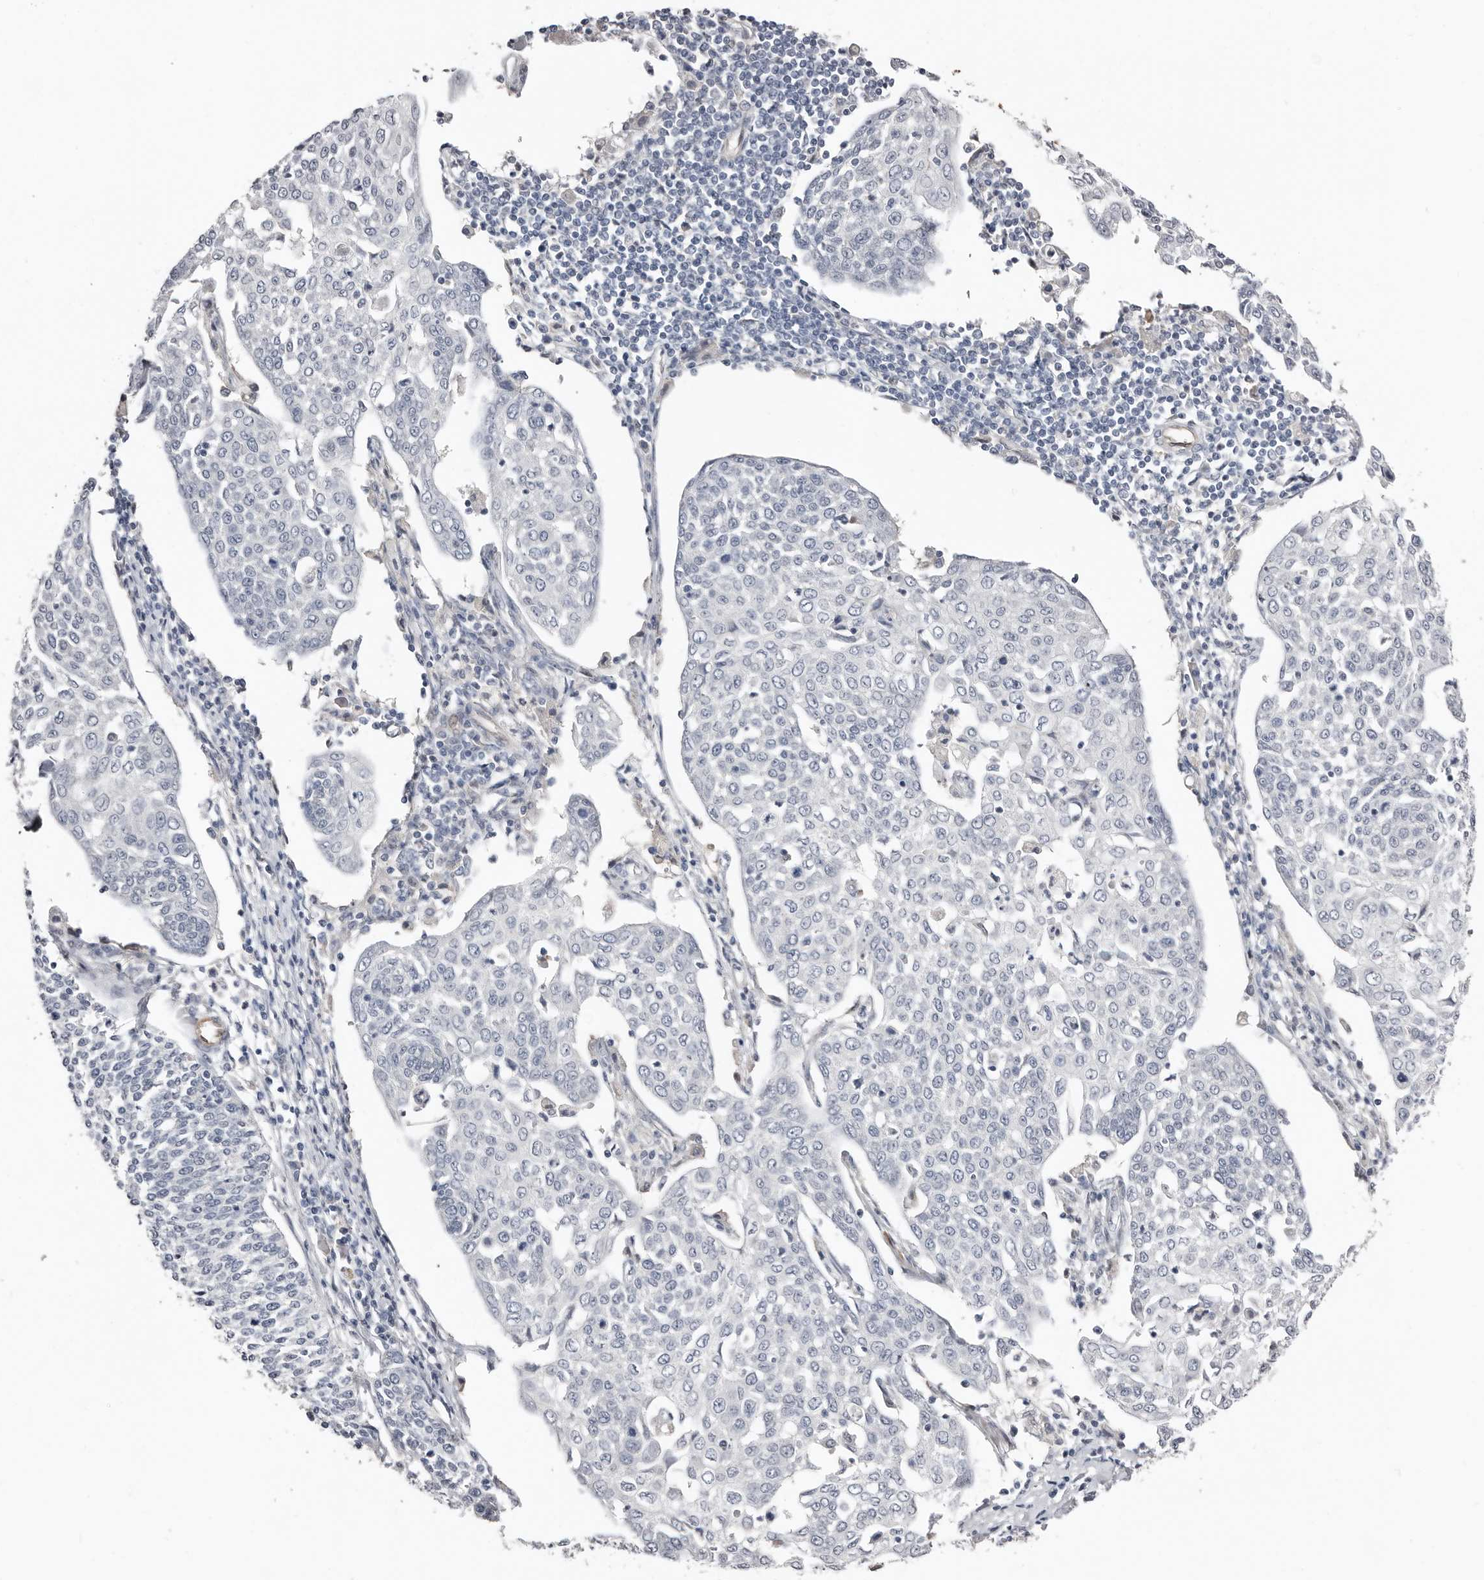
{"staining": {"intensity": "negative", "quantity": "none", "location": "none"}, "tissue": "cervical cancer", "cell_type": "Tumor cells", "image_type": "cancer", "snomed": [{"axis": "morphology", "description": "Squamous cell carcinoma, NOS"}, {"axis": "topography", "description": "Cervix"}], "caption": "An IHC photomicrograph of cervical cancer is shown. There is no staining in tumor cells of cervical cancer.", "gene": "ASRGL1", "patient": {"sex": "female", "age": 34}}